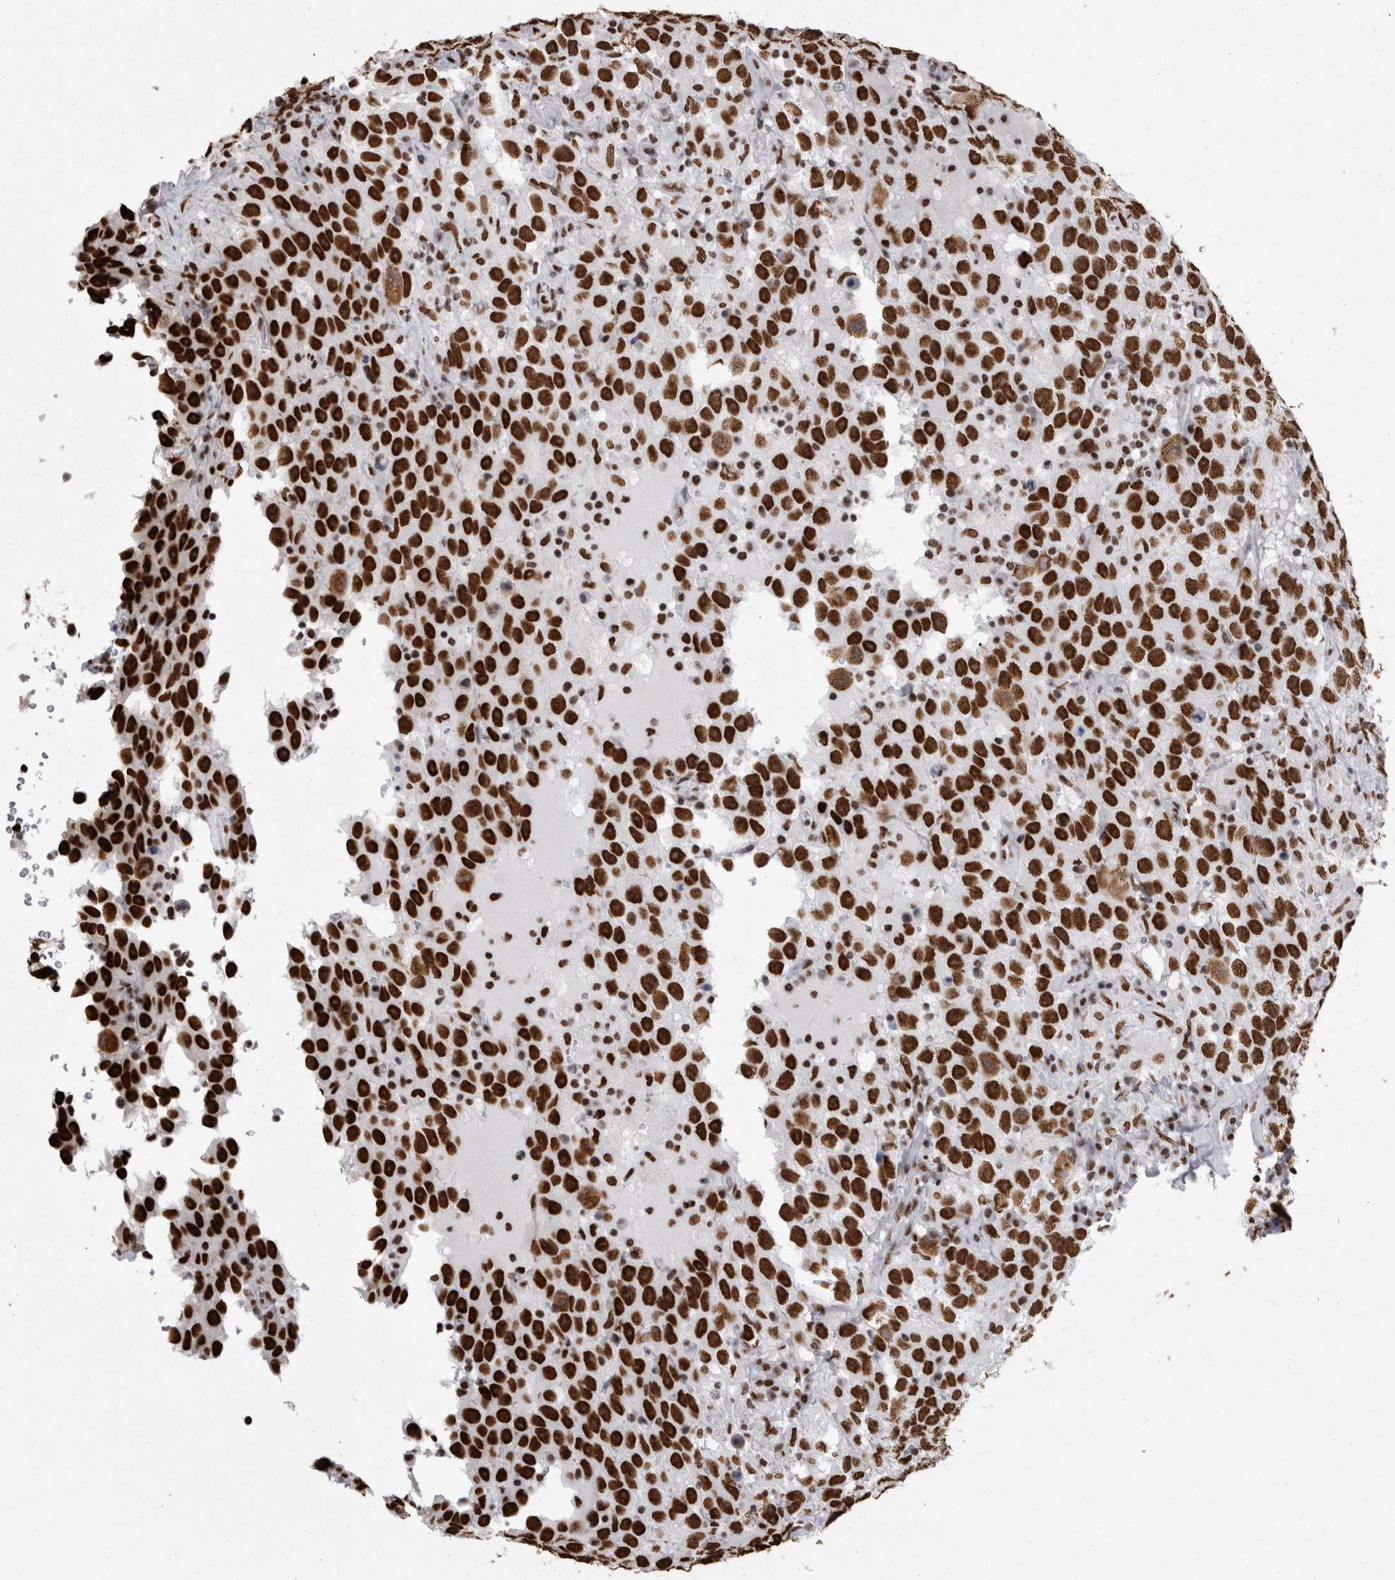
{"staining": {"intensity": "strong", "quantity": ">75%", "location": "nuclear"}, "tissue": "testis cancer", "cell_type": "Tumor cells", "image_type": "cancer", "snomed": [{"axis": "morphology", "description": "Seminoma, NOS"}, {"axis": "topography", "description": "Testis"}], "caption": "Approximately >75% of tumor cells in human testis cancer (seminoma) demonstrate strong nuclear protein staining as visualized by brown immunohistochemical staining.", "gene": "HNRNPM", "patient": {"sex": "male", "age": 41}}